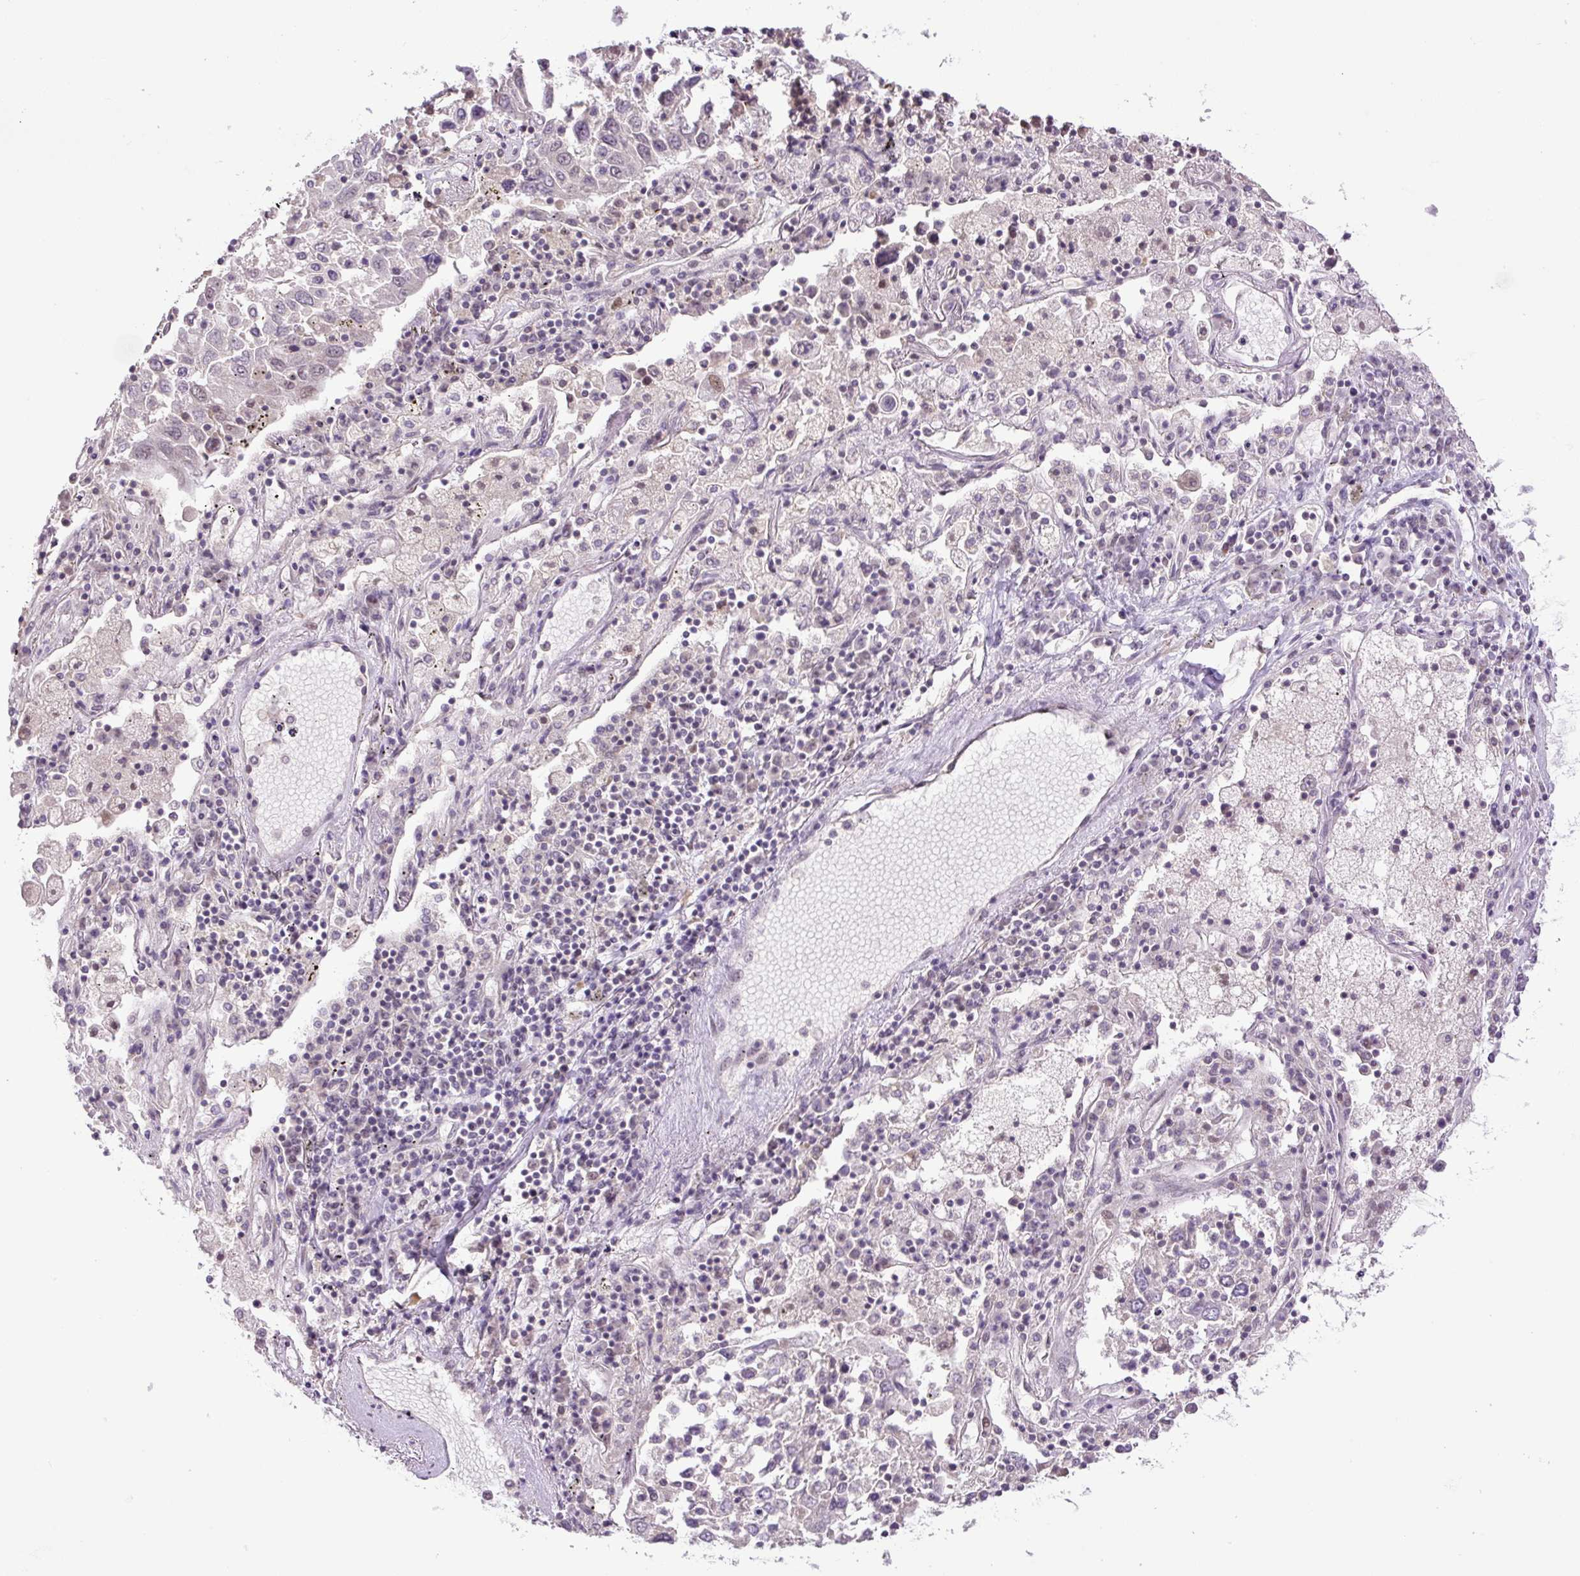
{"staining": {"intensity": "negative", "quantity": "none", "location": "none"}, "tissue": "lung cancer", "cell_type": "Tumor cells", "image_type": "cancer", "snomed": [{"axis": "morphology", "description": "Squamous cell carcinoma, NOS"}, {"axis": "topography", "description": "Lung"}], "caption": "A high-resolution micrograph shows immunohistochemistry staining of squamous cell carcinoma (lung), which shows no significant staining in tumor cells. The staining was performed using DAB to visualize the protein expression in brown, while the nuclei were stained in blue with hematoxylin (Magnification: 20x).", "gene": "KPNA1", "patient": {"sex": "male", "age": 65}}